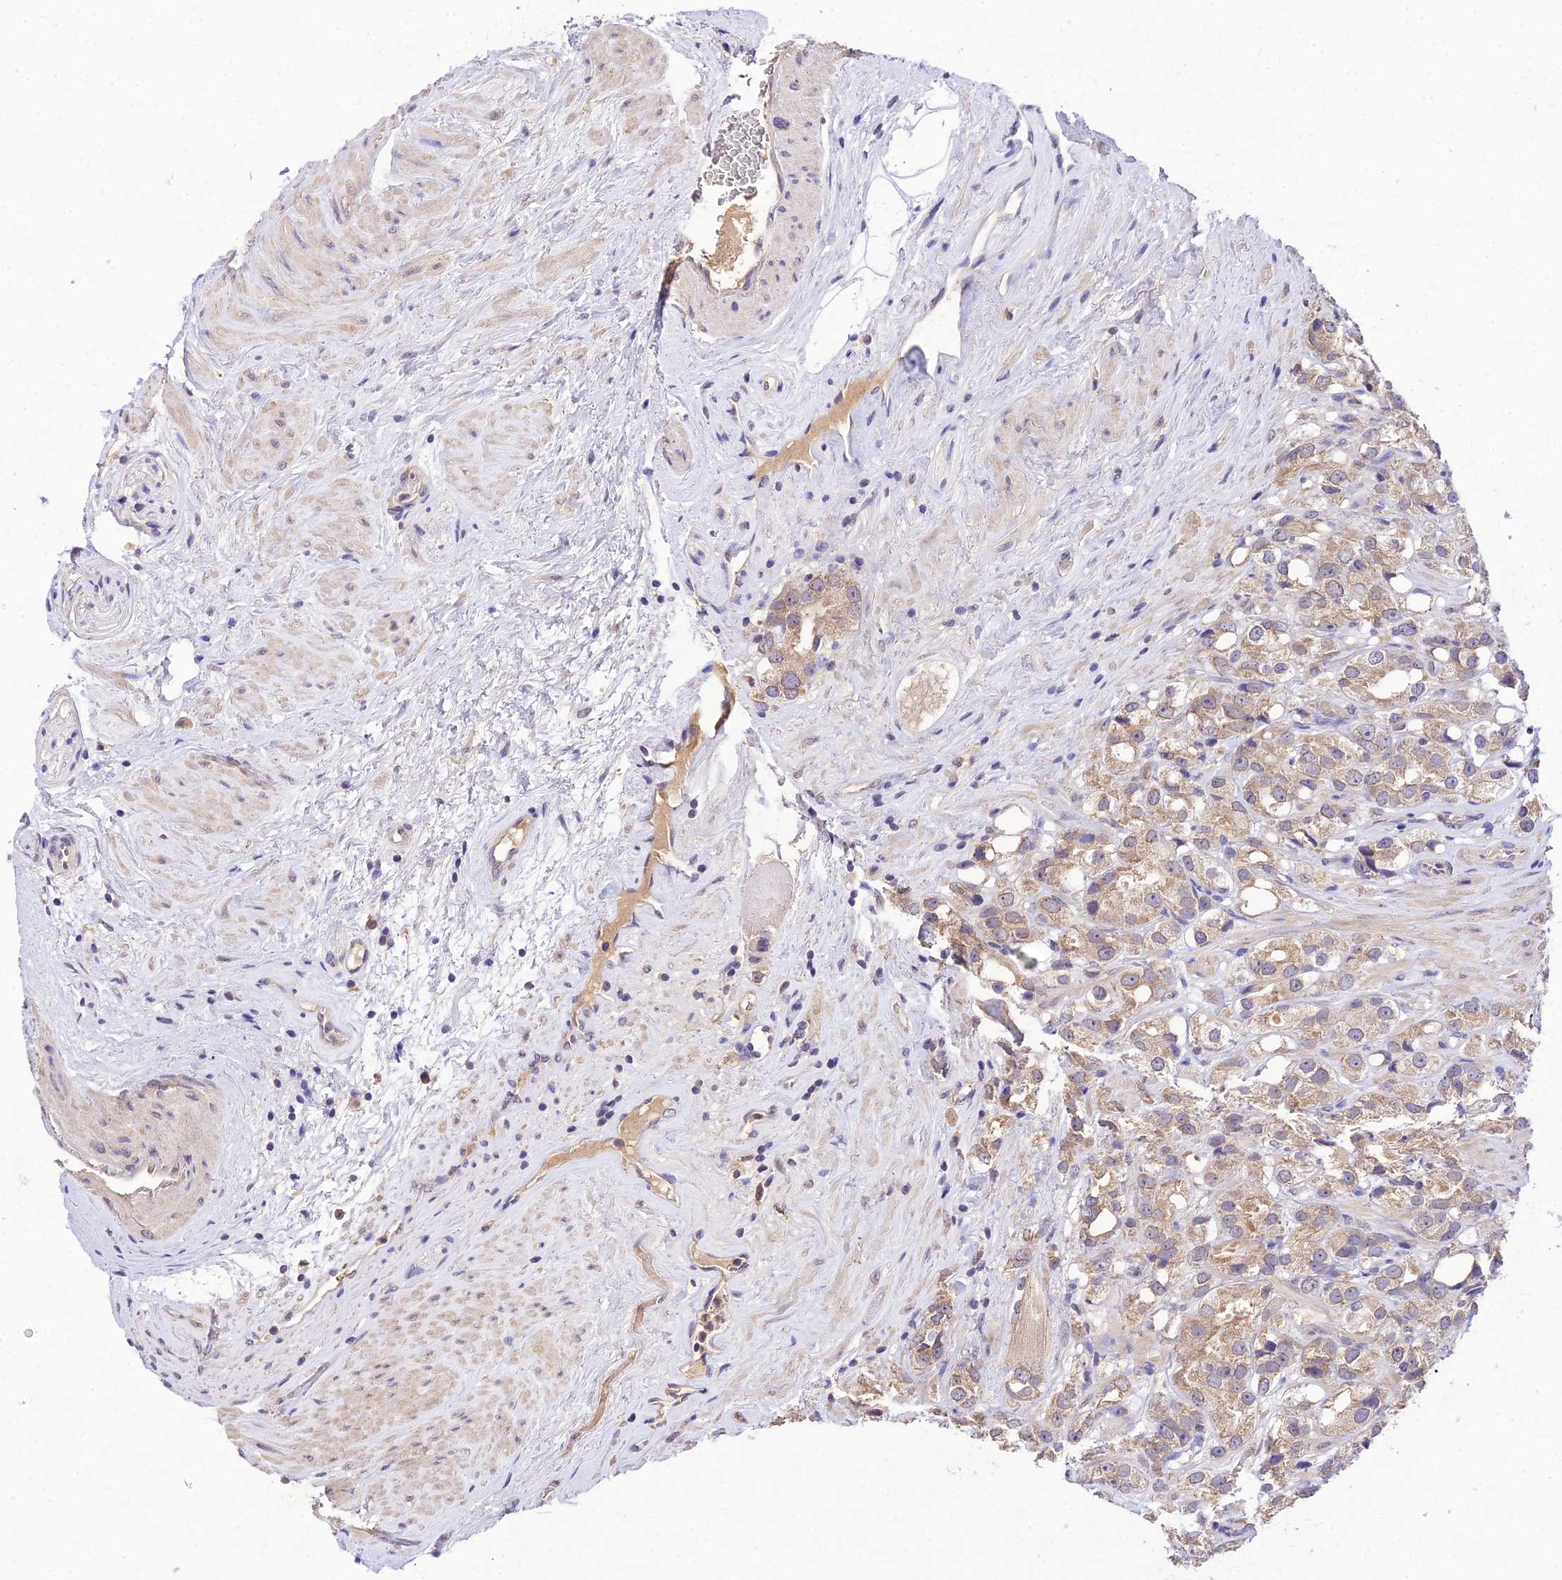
{"staining": {"intensity": "moderate", "quantity": ">75%", "location": "cytoplasmic/membranous"}, "tissue": "prostate cancer", "cell_type": "Tumor cells", "image_type": "cancer", "snomed": [{"axis": "morphology", "description": "Adenocarcinoma, NOS"}, {"axis": "topography", "description": "Prostate"}], "caption": "Moderate cytoplasmic/membranous expression for a protein is seen in approximately >75% of tumor cells of prostate cancer using immunohistochemistry (IHC).", "gene": "PGK1", "patient": {"sex": "male", "age": 79}}